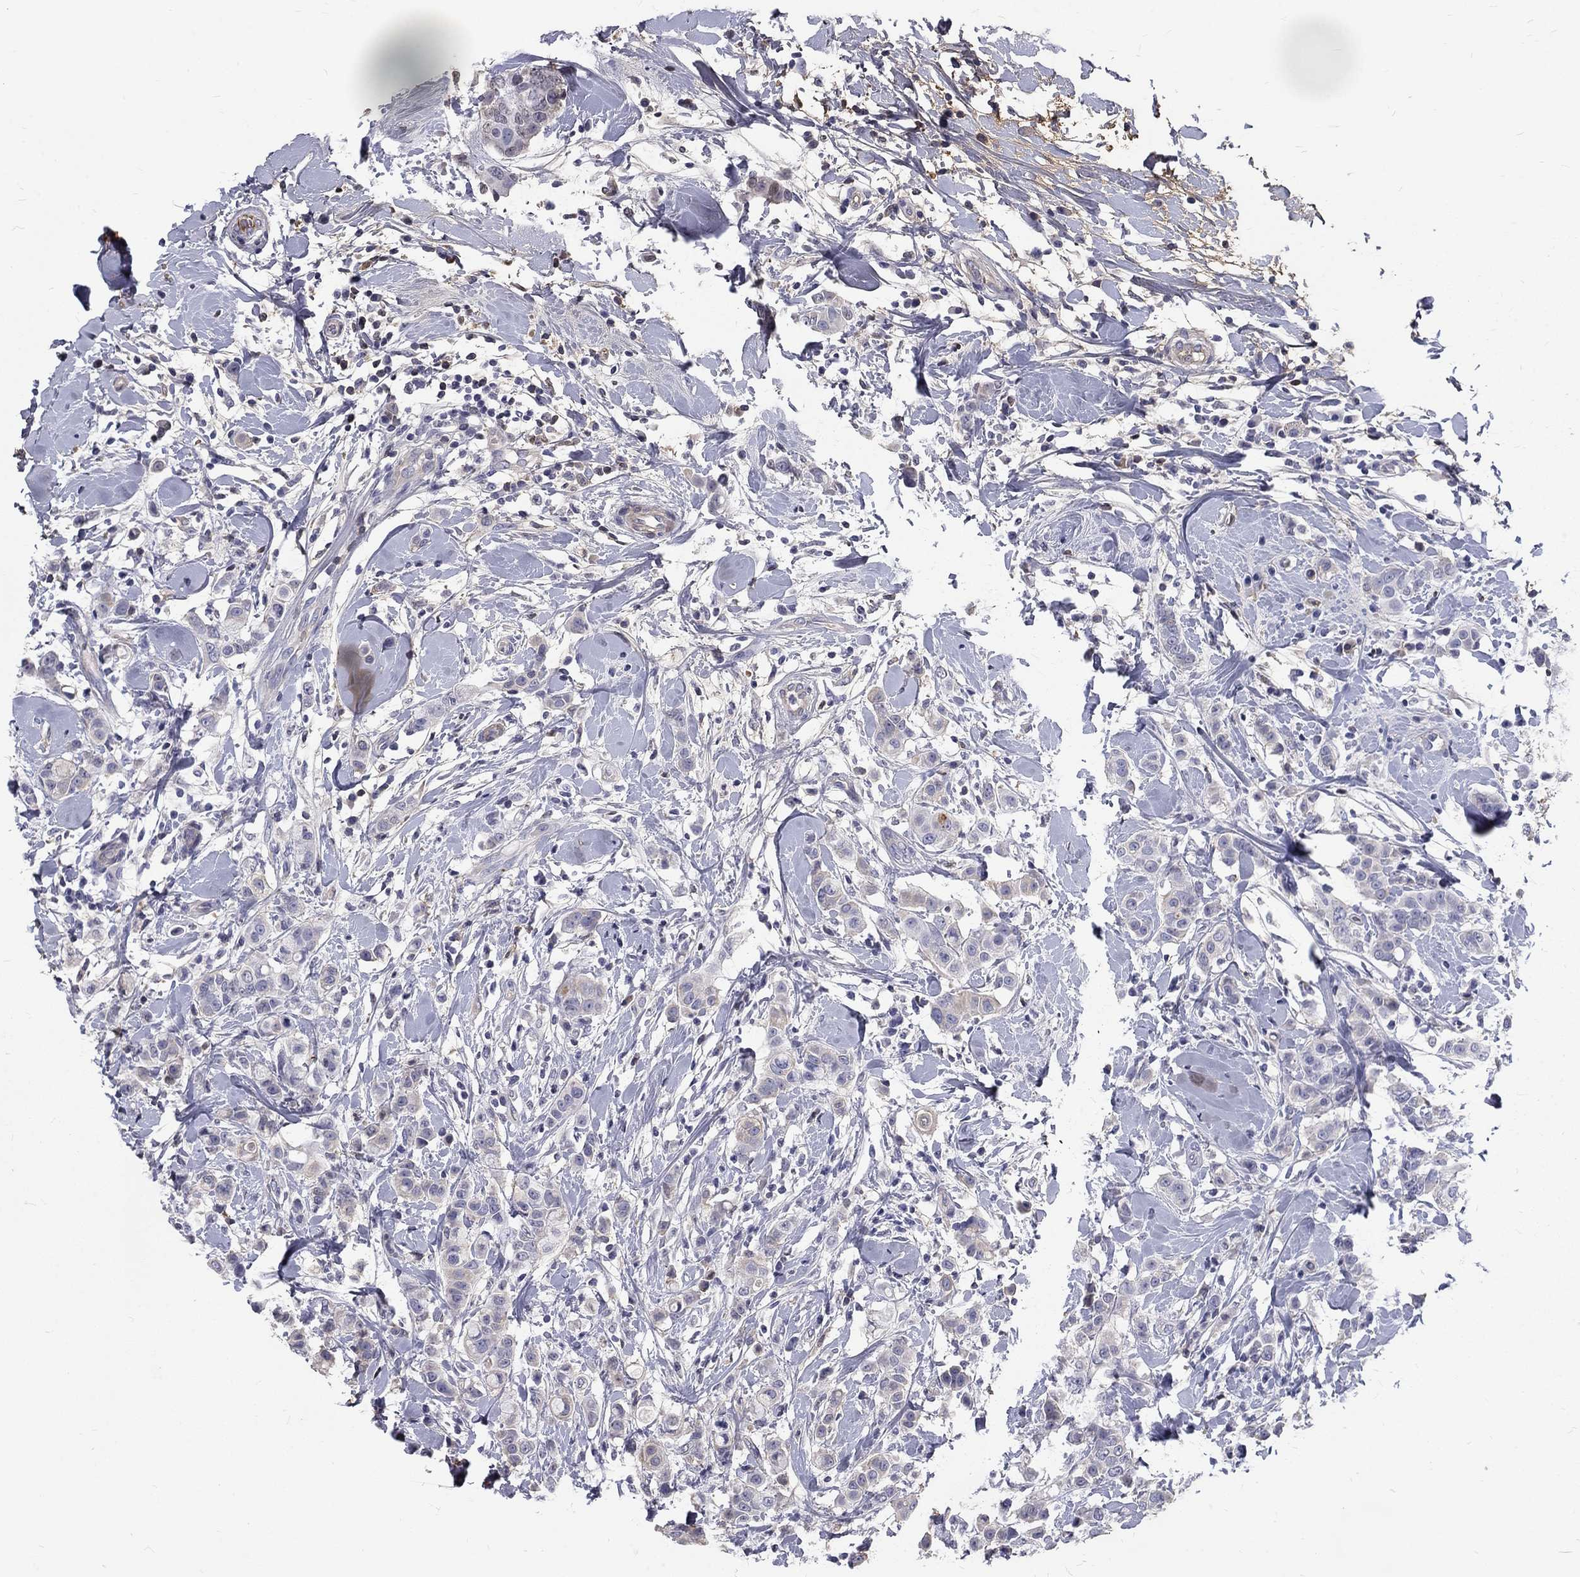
{"staining": {"intensity": "weak", "quantity": "25%-75%", "location": "cytoplasmic/membranous"}, "tissue": "breast cancer", "cell_type": "Tumor cells", "image_type": "cancer", "snomed": [{"axis": "morphology", "description": "Duct carcinoma"}, {"axis": "topography", "description": "Breast"}], "caption": "A high-resolution image shows IHC staining of intraductal carcinoma (breast), which reveals weak cytoplasmic/membranous positivity in about 25%-75% of tumor cells.", "gene": "EPDR1", "patient": {"sex": "female", "age": 27}}